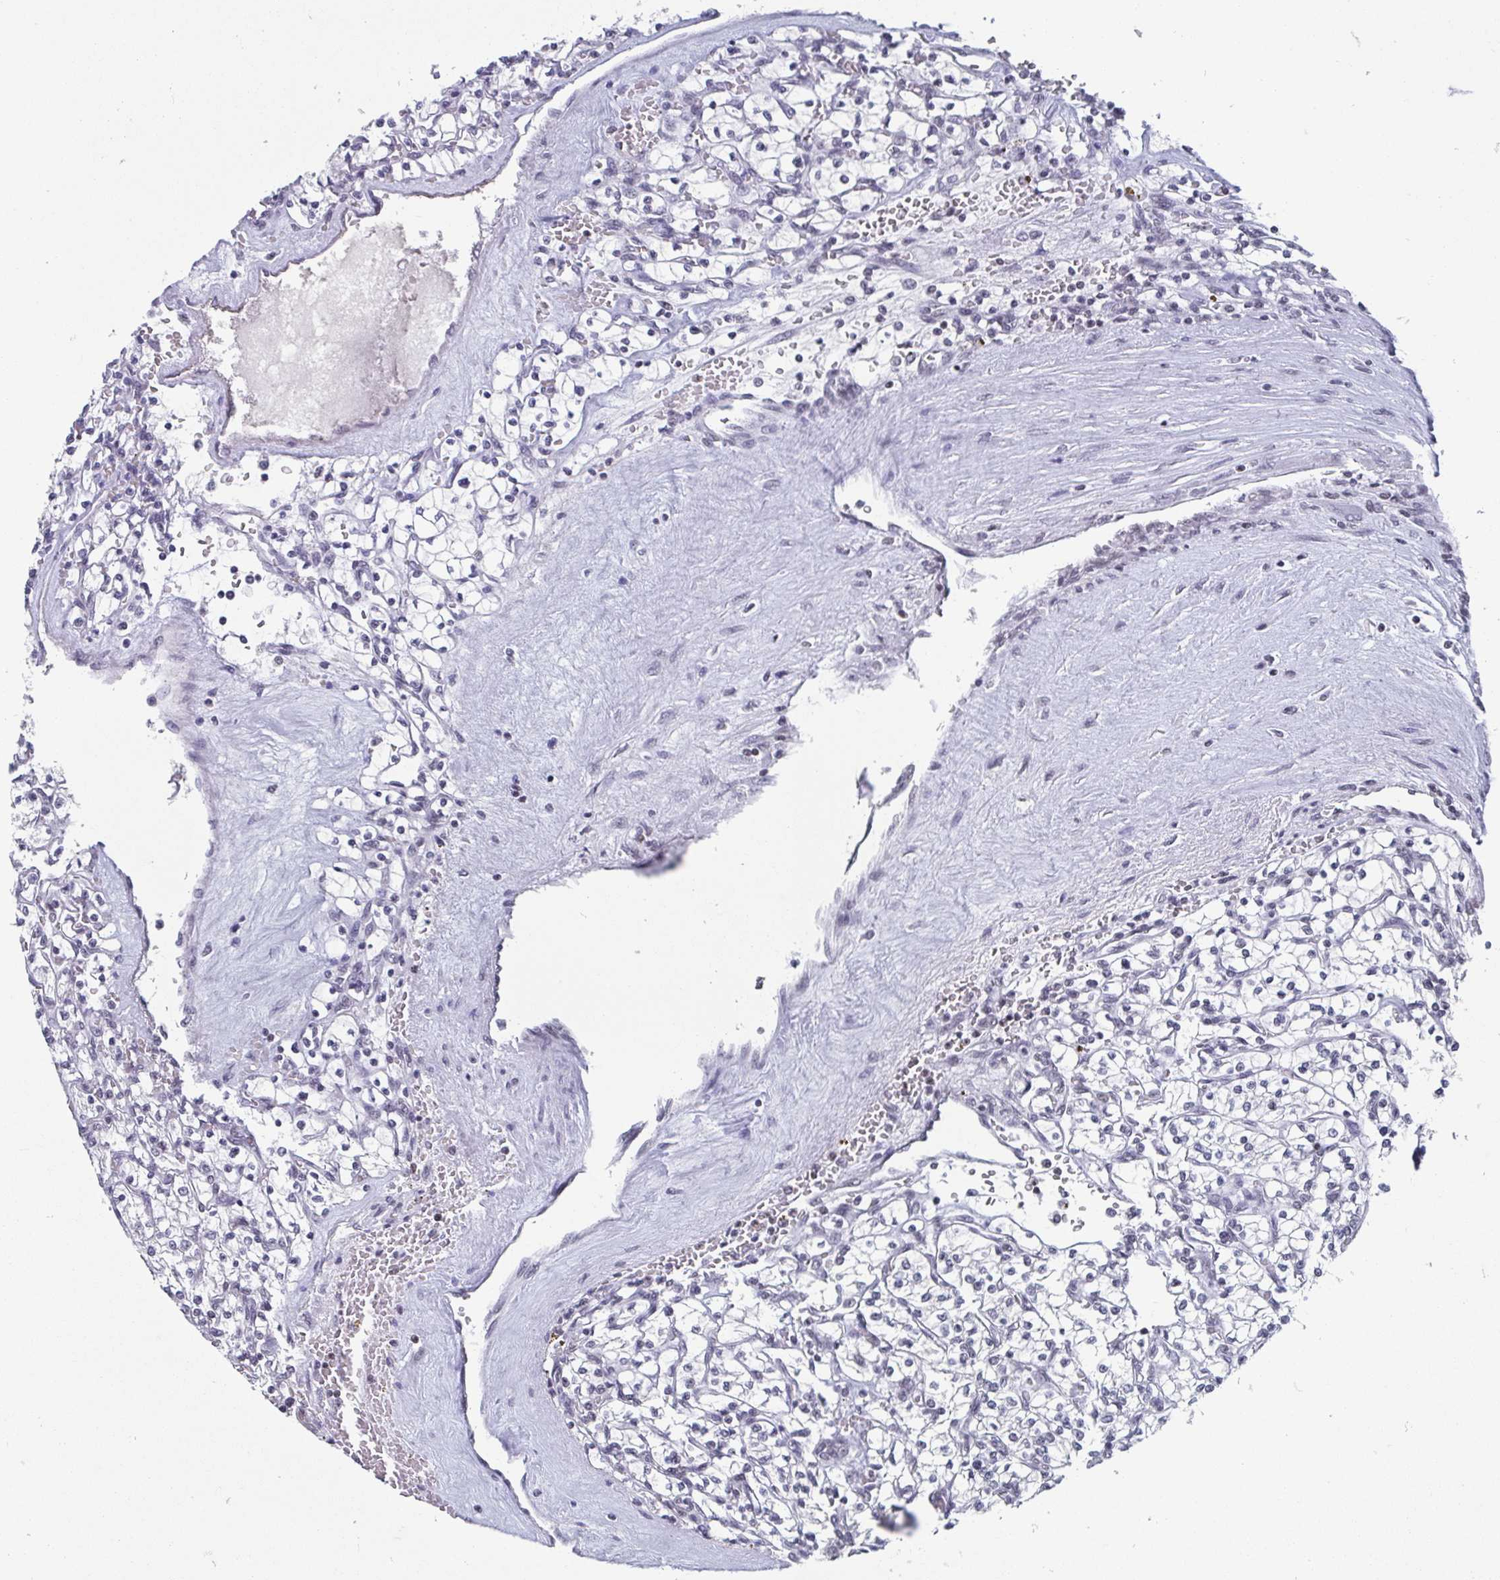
{"staining": {"intensity": "negative", "quantity": "none", "location": "none"}, "tissue": "renal cancer", "cell_type": "Tumor cells", "image_type": "cancer", "snomed": [{"axis": "morphology", "description": "Adenocarcinoma, NOS"}, {"axis": "topography", "description": "Kidney"}], "caption": "High power microscopy photomicrograph of an immunohistochemistry (IHC) micrograph of renal adenocarcinoma, revealing no significant positivity in tumor cells.", "gene": "CTCF", "patient": {"sex": "female", "age": 64}}